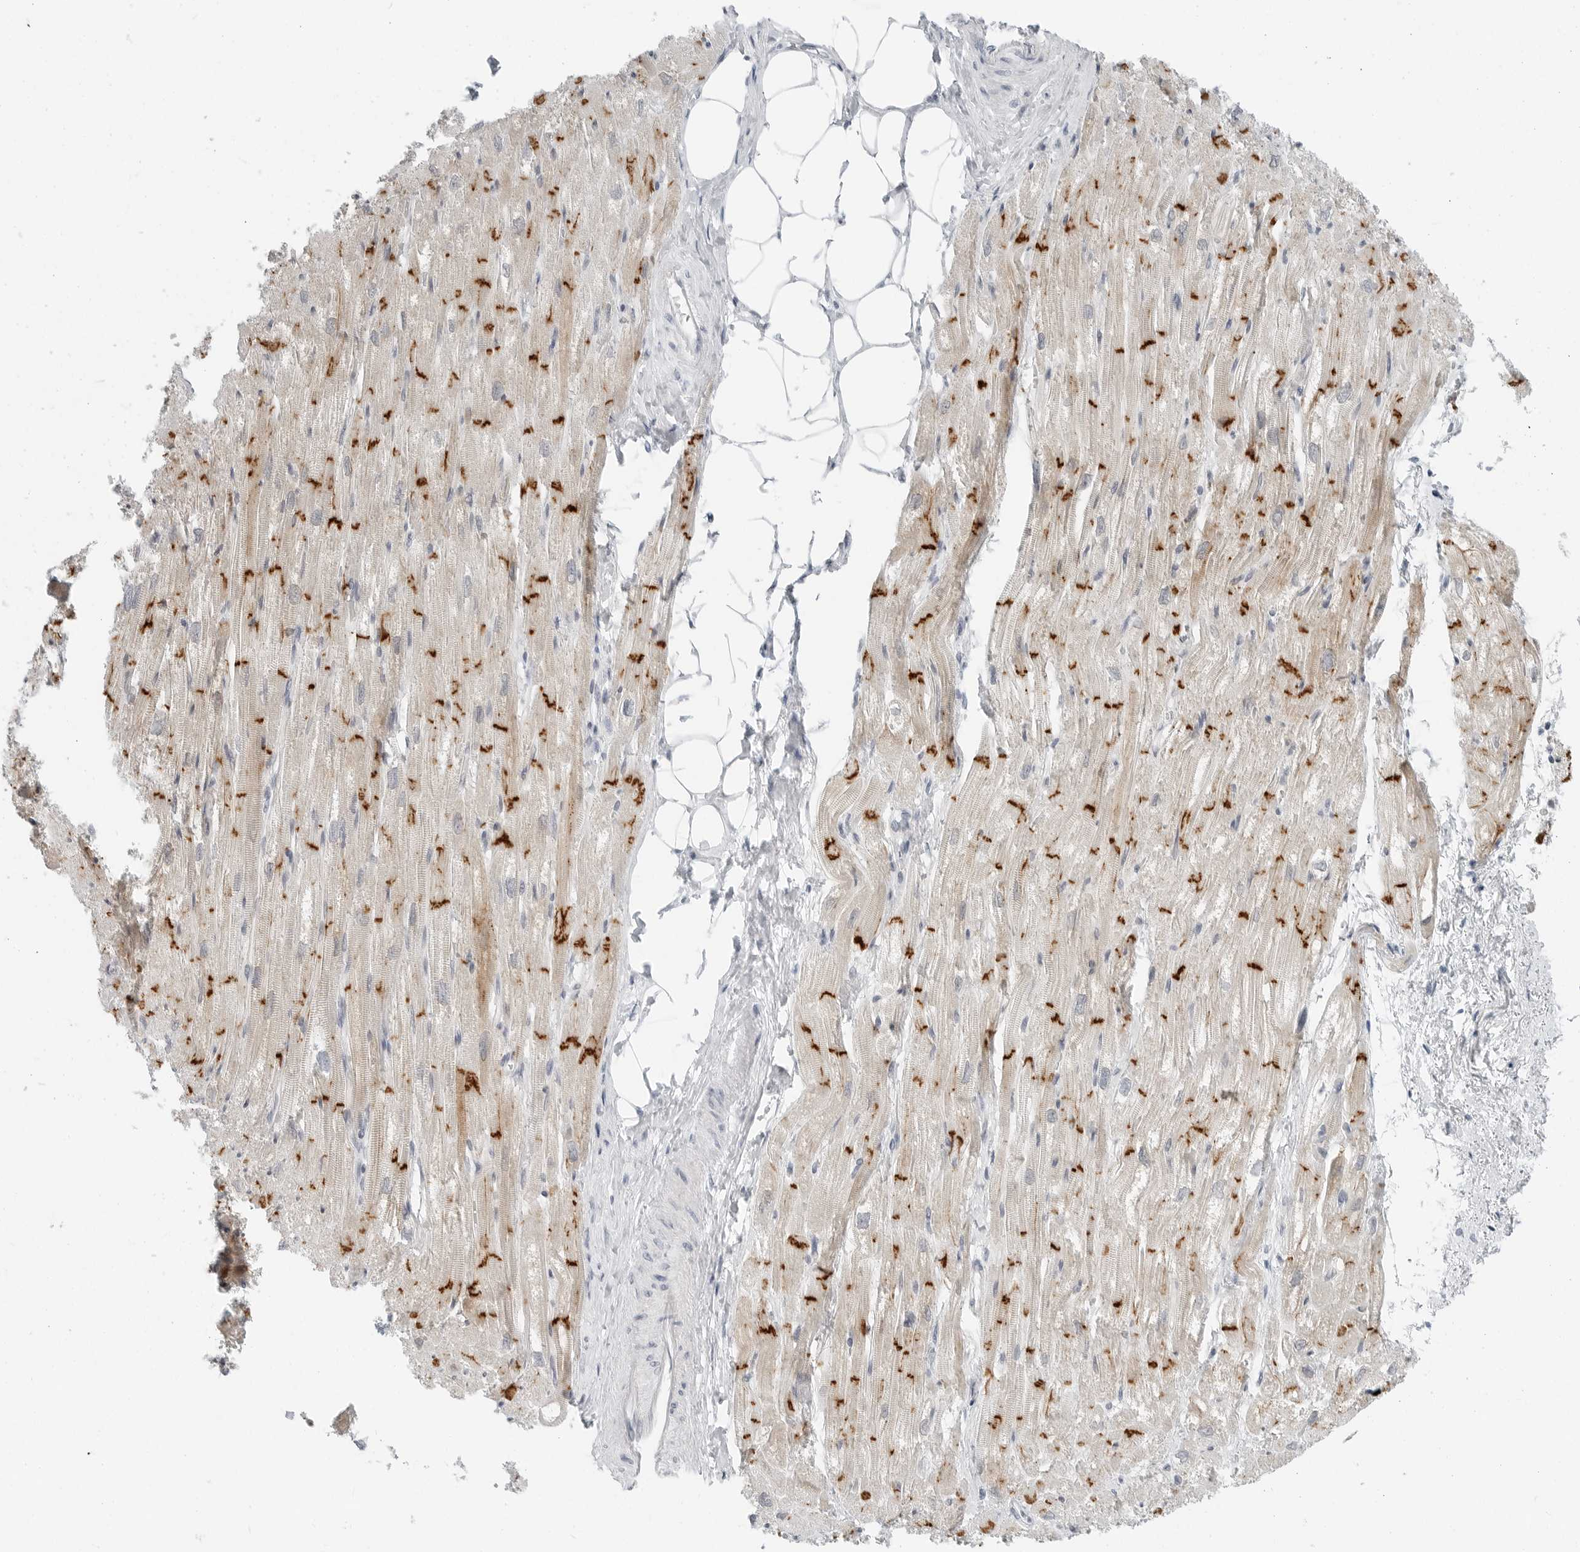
{"staining": {"intensity": "strong", "quantity": "25%-75%", "location": "cytoplasmic/membranous"}, "tissue": "heart muscle", "cell_type": "Cardiomyocytes", "image_type": "normal", "snomed": [{"axis": "morphology", "description": "Normal tissue, NOS"}, {"axis": "topography", "description": "Heart"}], "caption": "High-power microscopy captured an immunohistochemistry image of normal heart muscle, revealing strong cytoplasmic/membranous expression in approximately 25%-75% of cardiomyocytes.", "gene": "XIRP1", "patient": {"sex": "male", "age": 50}}